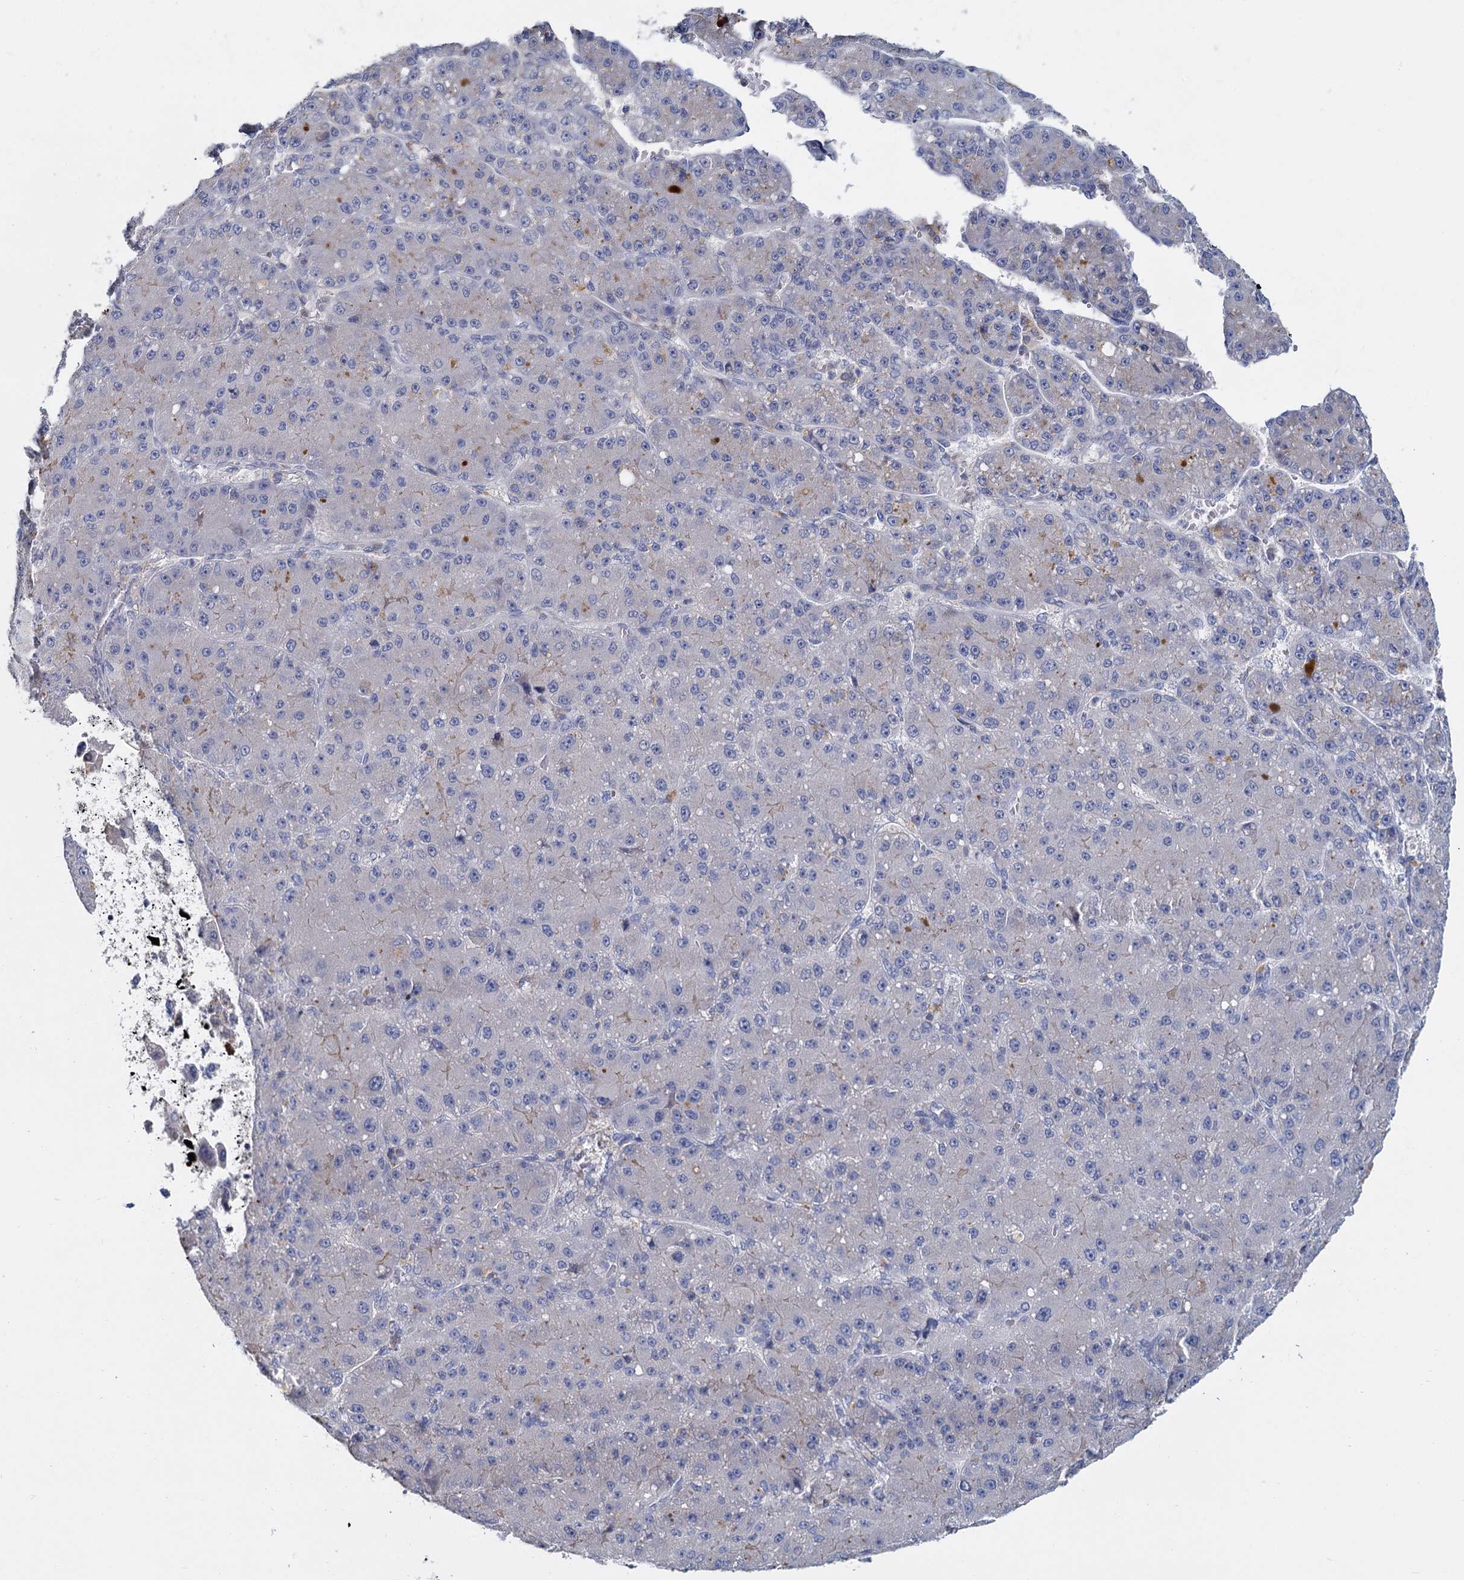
{"staining": {"intensity": "negative", "quantity": "none", "location": "none"}, "tissue": "liver cancer", "cell_type": "Tumor cells", "image_type": "cancer", "snomed": [{"axis": "morphology", "description": "Carcinoma, Hepatocellular, NOS"}, {"axis": "topography", "description": "Liver"}], "caption": "Histopathology image shows no significant protein positivity in tumor cells of hepatocellular carcinoma (liver).", "gene": "ACSM3", "patient": {"sex": "male", "age": 67}}